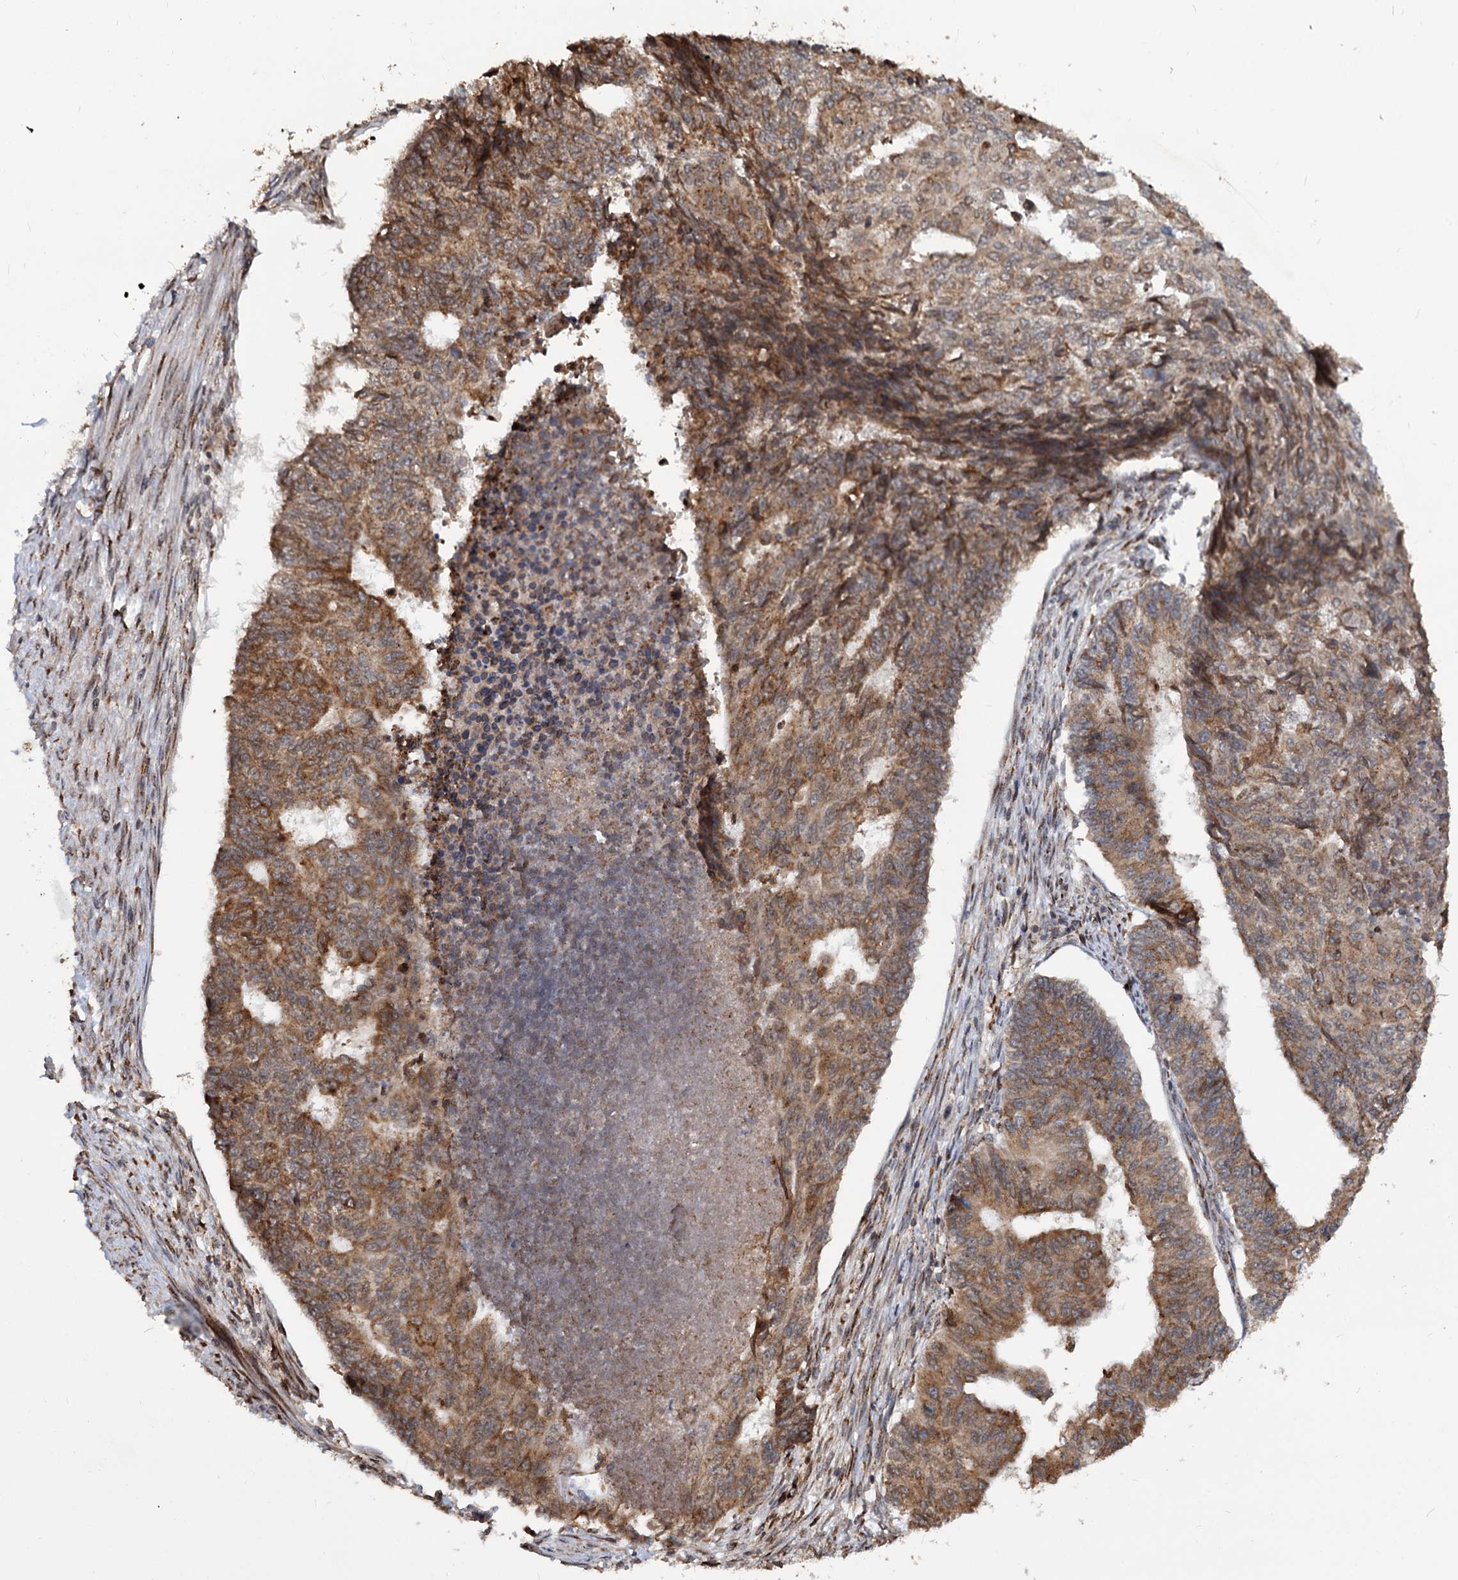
{"staining": {"intensity": "moderate", "quantity": ">75%", "location": "cytoplasmic/membranous"}, "tissue": "endometrial cancer", "cell_type": "Tumor cells", "image_type": "cancer", "snomed": [{"axis": "morphology", "description": "Adenocarcinoma, NOS"}, {"axis": "topography", "description": "Endometrium"}], "caption": "Adenocarcinoma (endometrial) stained for a protein (brown) displays moderate cytoplasmic/membranous positive expression in approximately >75% of tumor cells.", "gene": "SAAL1", "patient": {"sex": "female", "age": 32}}